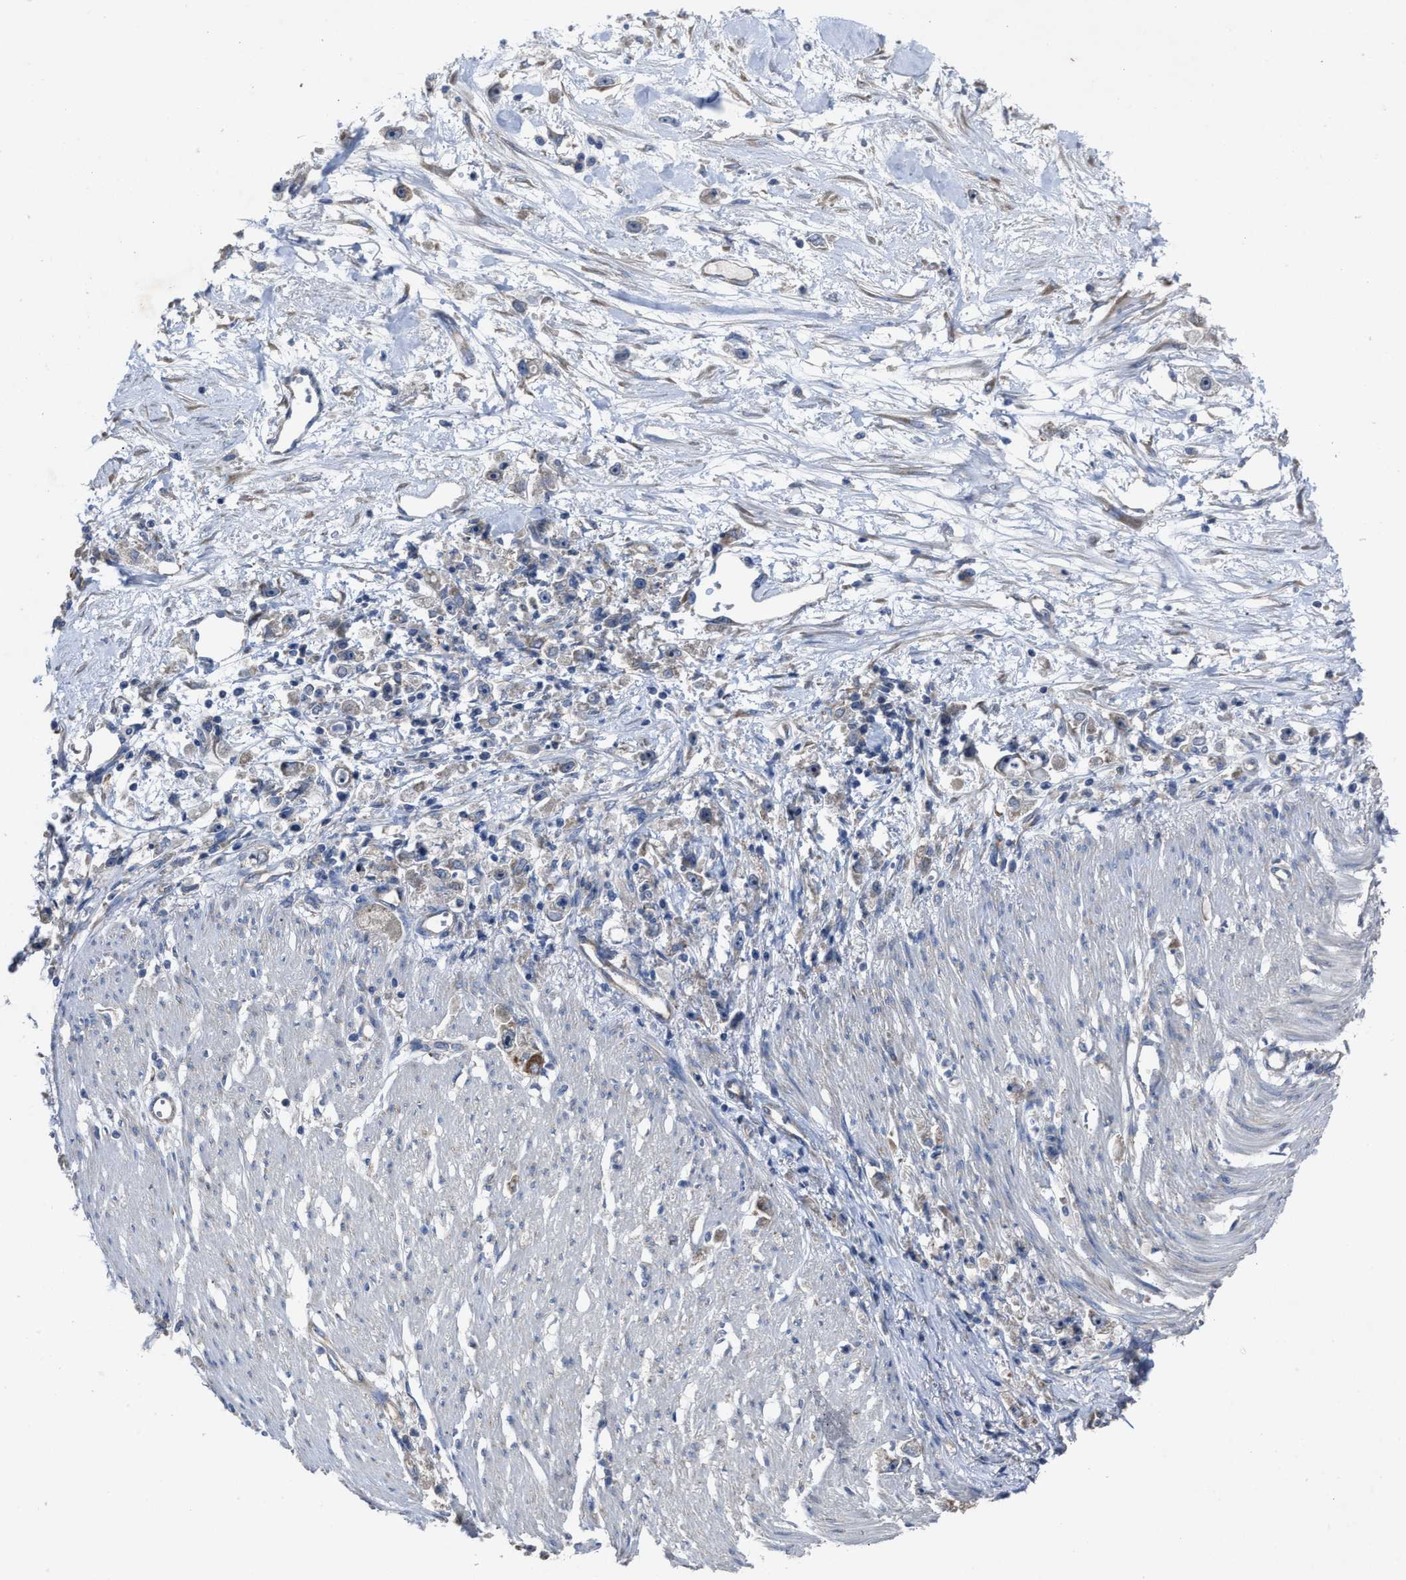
{"staining": {"intensity": "weak", "quantity": "<25%", "location": "cytoplasmic/membranous"}, "tissue": "stomach cancer", "cell_type": "Tumor cells", "image_type": "cancer", "snomed": [{"axis": "morphology", "description": "Adenocarcinoma, NOS"}, {"axis": "topography", "description": "Stomach"}], "caption": "IHC photomicrograph of neoplastic tissue: adenocarcinoma (stomach) stained with DAB displays no significant protein expression in tumor cells.", "gene": "UPF1", "patient": {"sex": "female", "age": 59}}